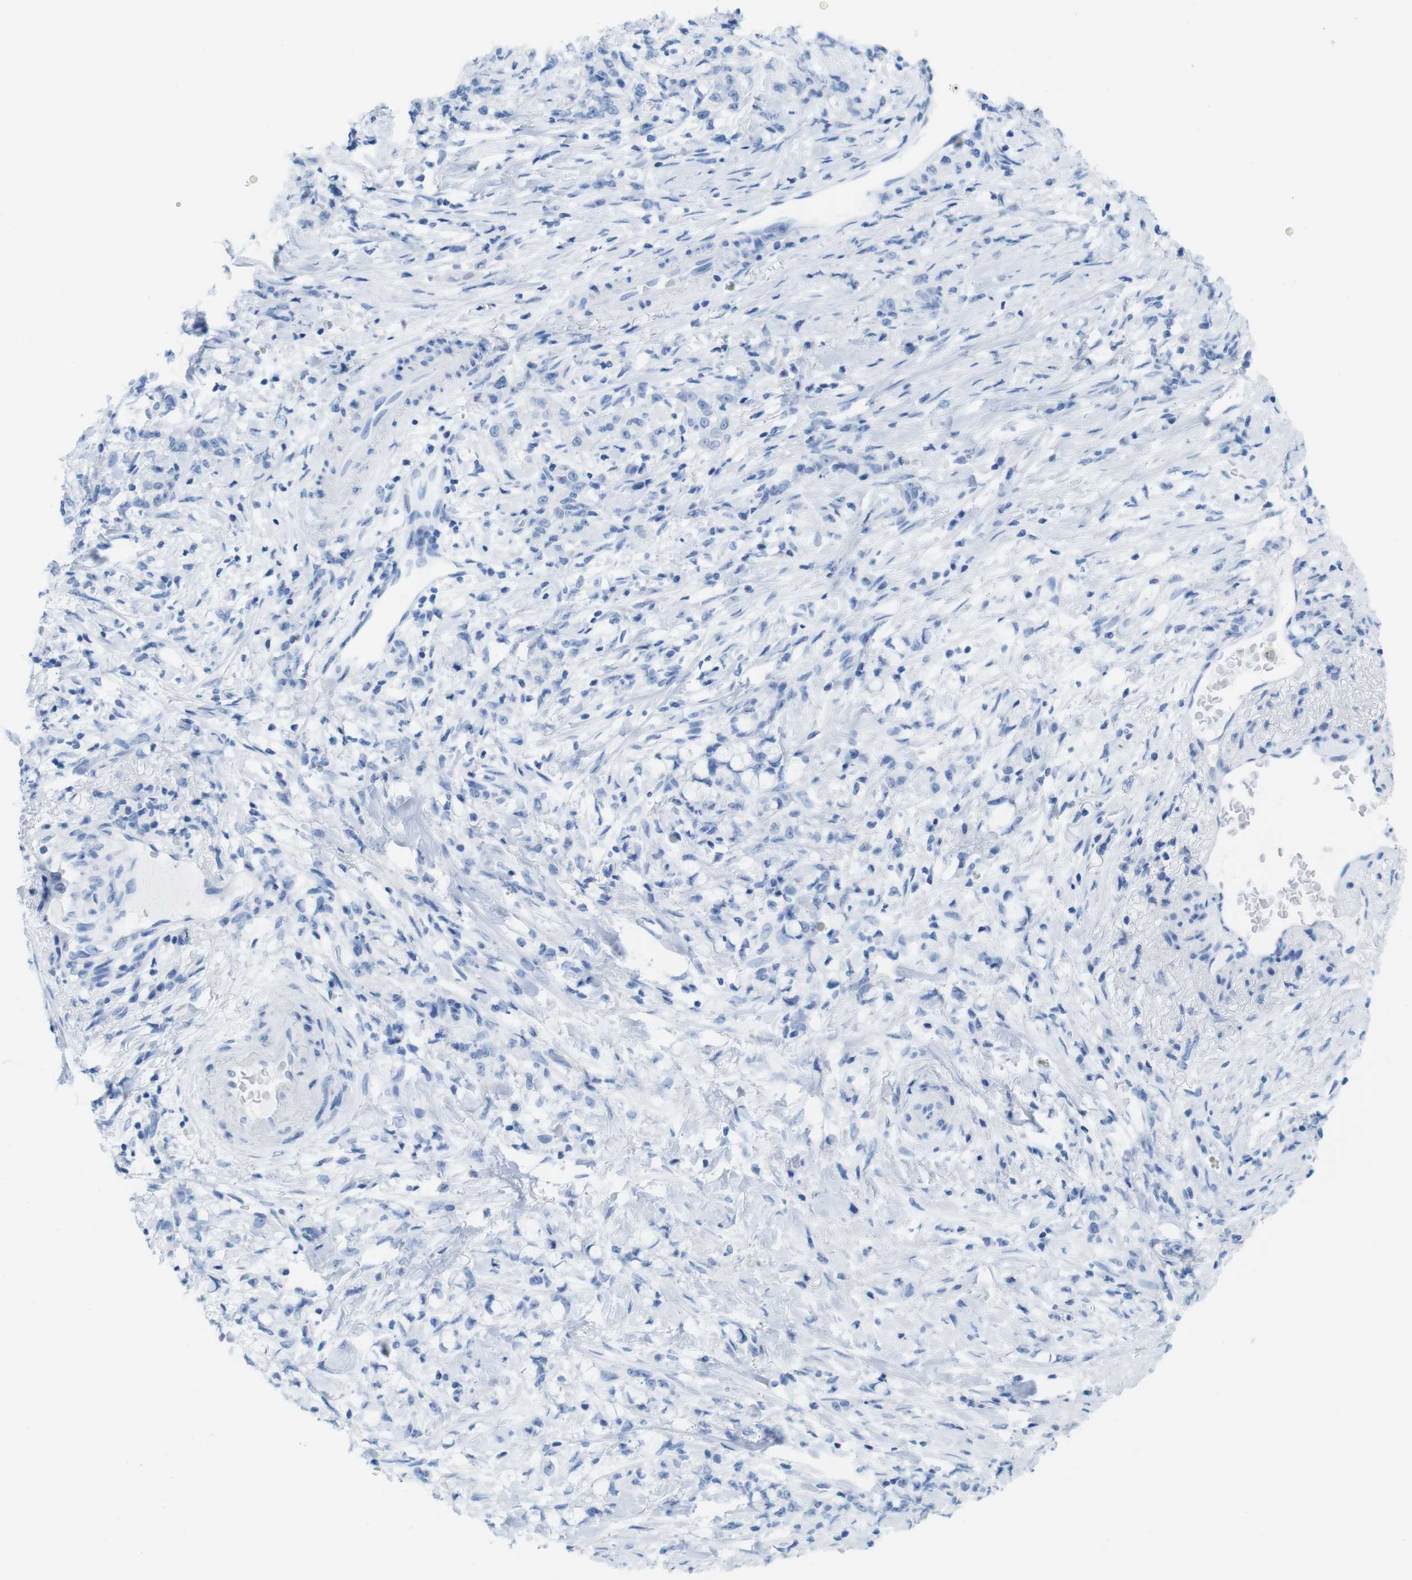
{"staining": {"intensity": "negative", "quantity": "none", "location": "none"}, "tissue": "stomach cancer", "cell_type": "Tumor cells", "image_type": "cancer", "snomed": [{"axis": "morphology", "description": "Adenocarcinoma, NOS"}, {"axis": "topography", "description": "Stomach, lower"}], "caption": "Histopathology image shows no protein expression in tumor cells of stomach adenocarcinoma tissue.", "gene": "MYH7", "patient": {"sex": "male", "age": 88}}